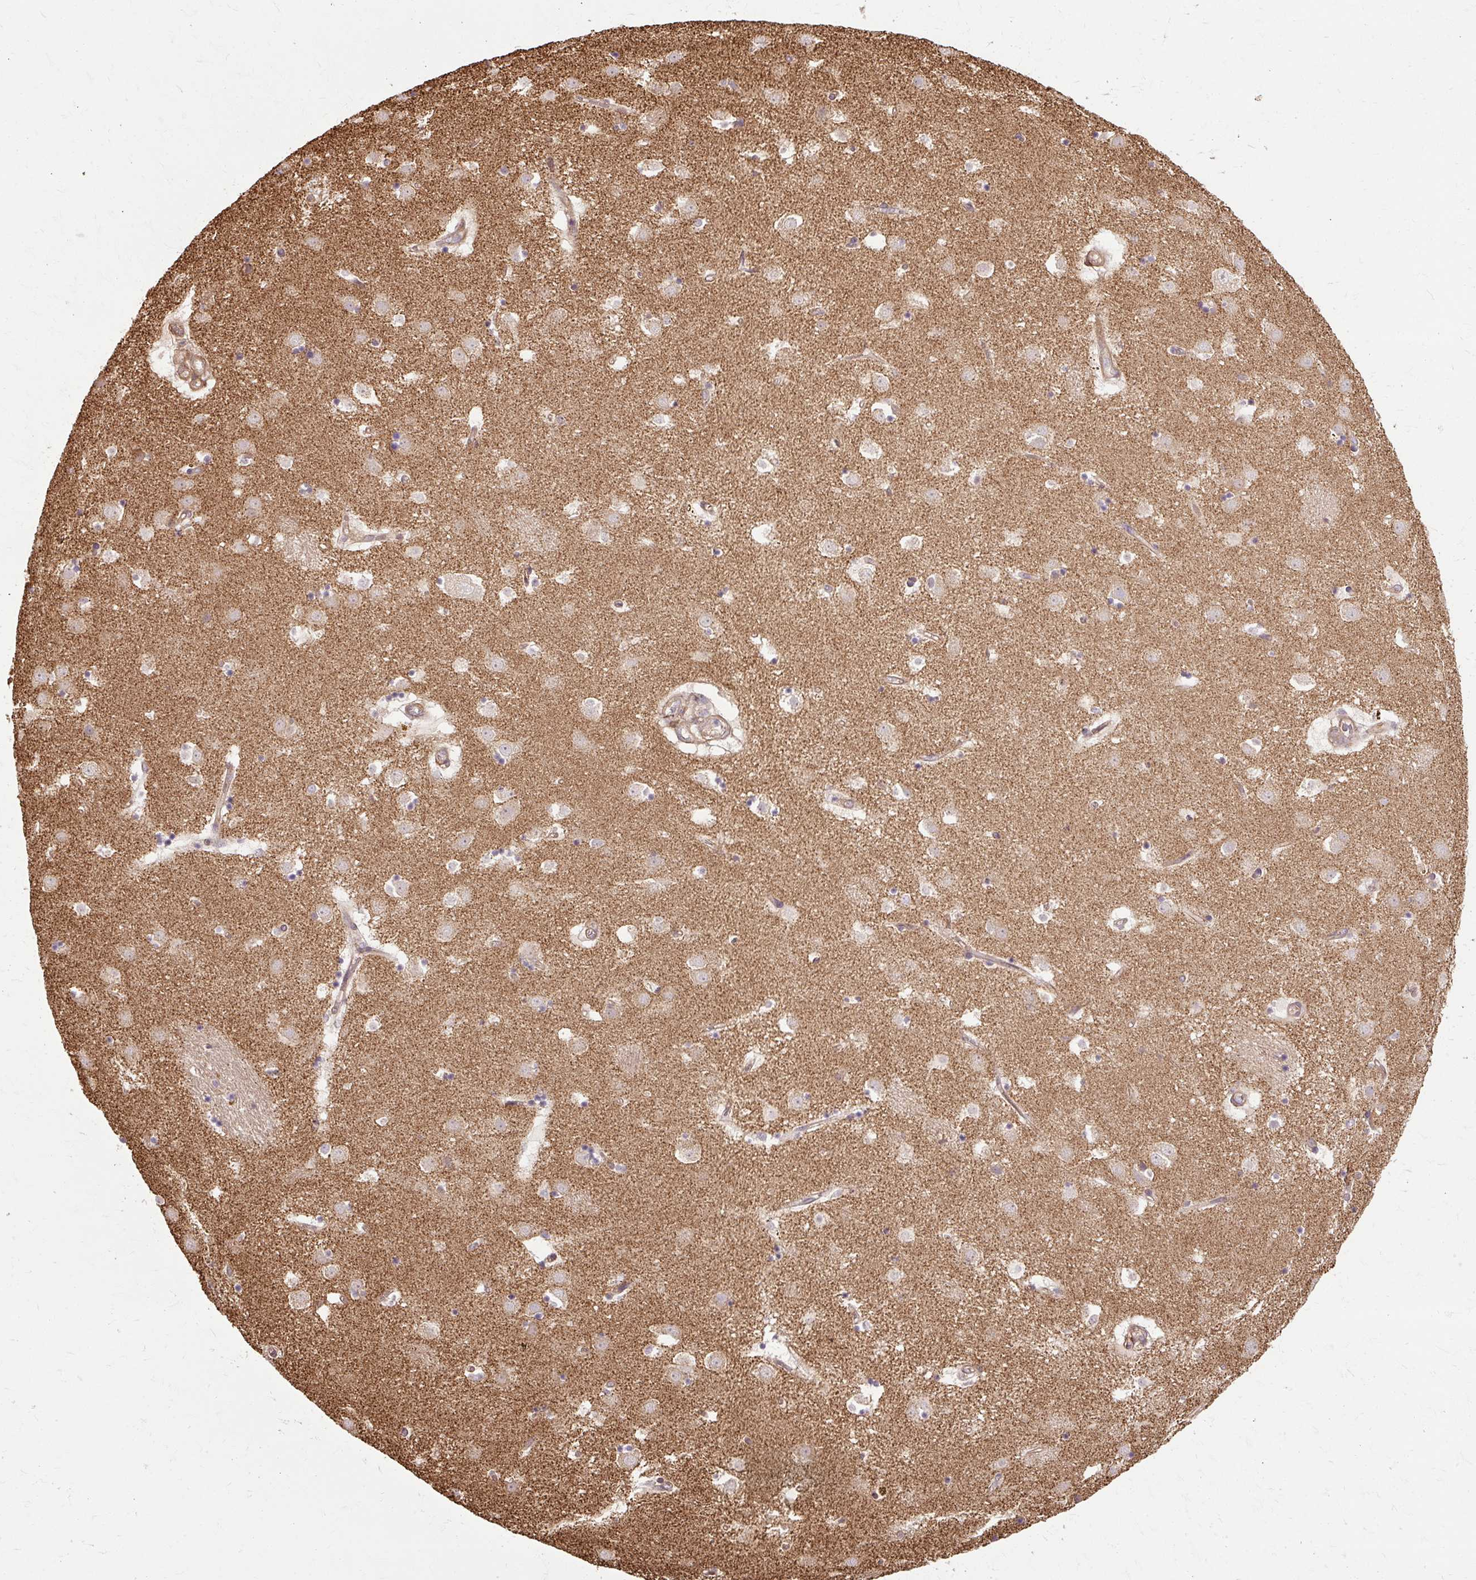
{"staining": {"intensity": "negative", "quantity": "none", "location": "none"}, "tissue": "caudate", "cell_type": "Glial cells", "image_type": "normal", "snomed": [{"axis": "morphology", "description": "Normal tissue, NOS"}, {"axis": "topography", "description": "Lateral ventricle wall"}], "caption": "This is a photomicrograph of immunohistochemistry (IHC) staining of benign caudate, which shows no staining in glial cells. The staining was performed using DAB (3,3'-diaminobenzidine) to visualize the protein expression in brown, while the nuclei were stained in blue with hematoxylin (Magnification: 20x).", "gene": "FLRT1", "patient": {"sex": "male", "age": 58}}